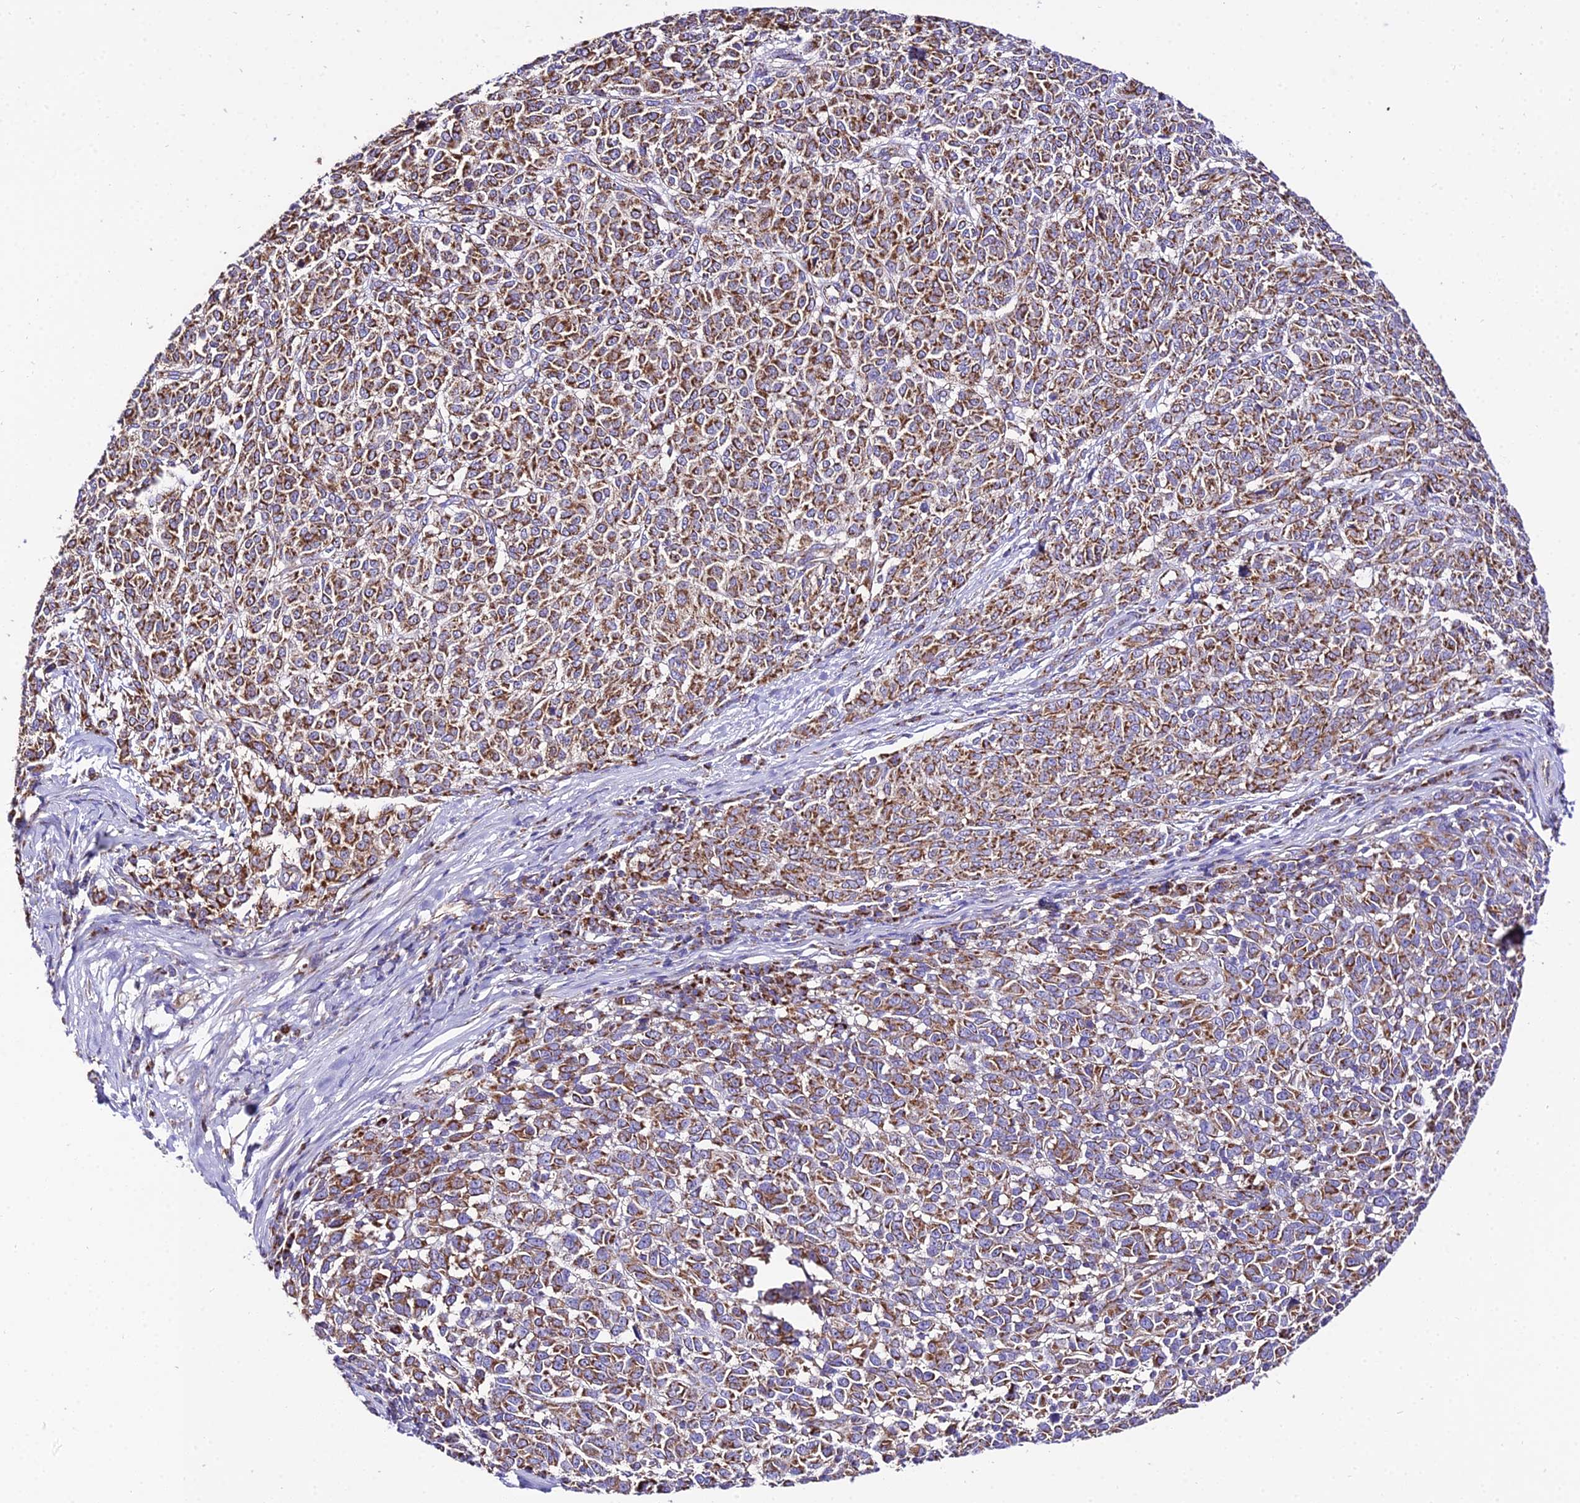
{"staining": {"intensity": "strong", "quantity": ">75%", "location": "cytoplasmic/membranous"}, "tissue": "melanoma", "cell_type": "Tumor cells", "image_type": "cancer", "snomed": [{"axis": "morphology", "description": "Malignant melanoma, NOS"}, {"axis": "topography", "description": "Skin"}], "caption": "A brown stain highlights strong cytoplasmic/membranous expression of a protein in melanoma tumor cells. (brown staining indicates protein expression, while blue staining denotes nuclei).", "gene": "OCIAD1", "patient": {"sex": "male", "age": 49}}